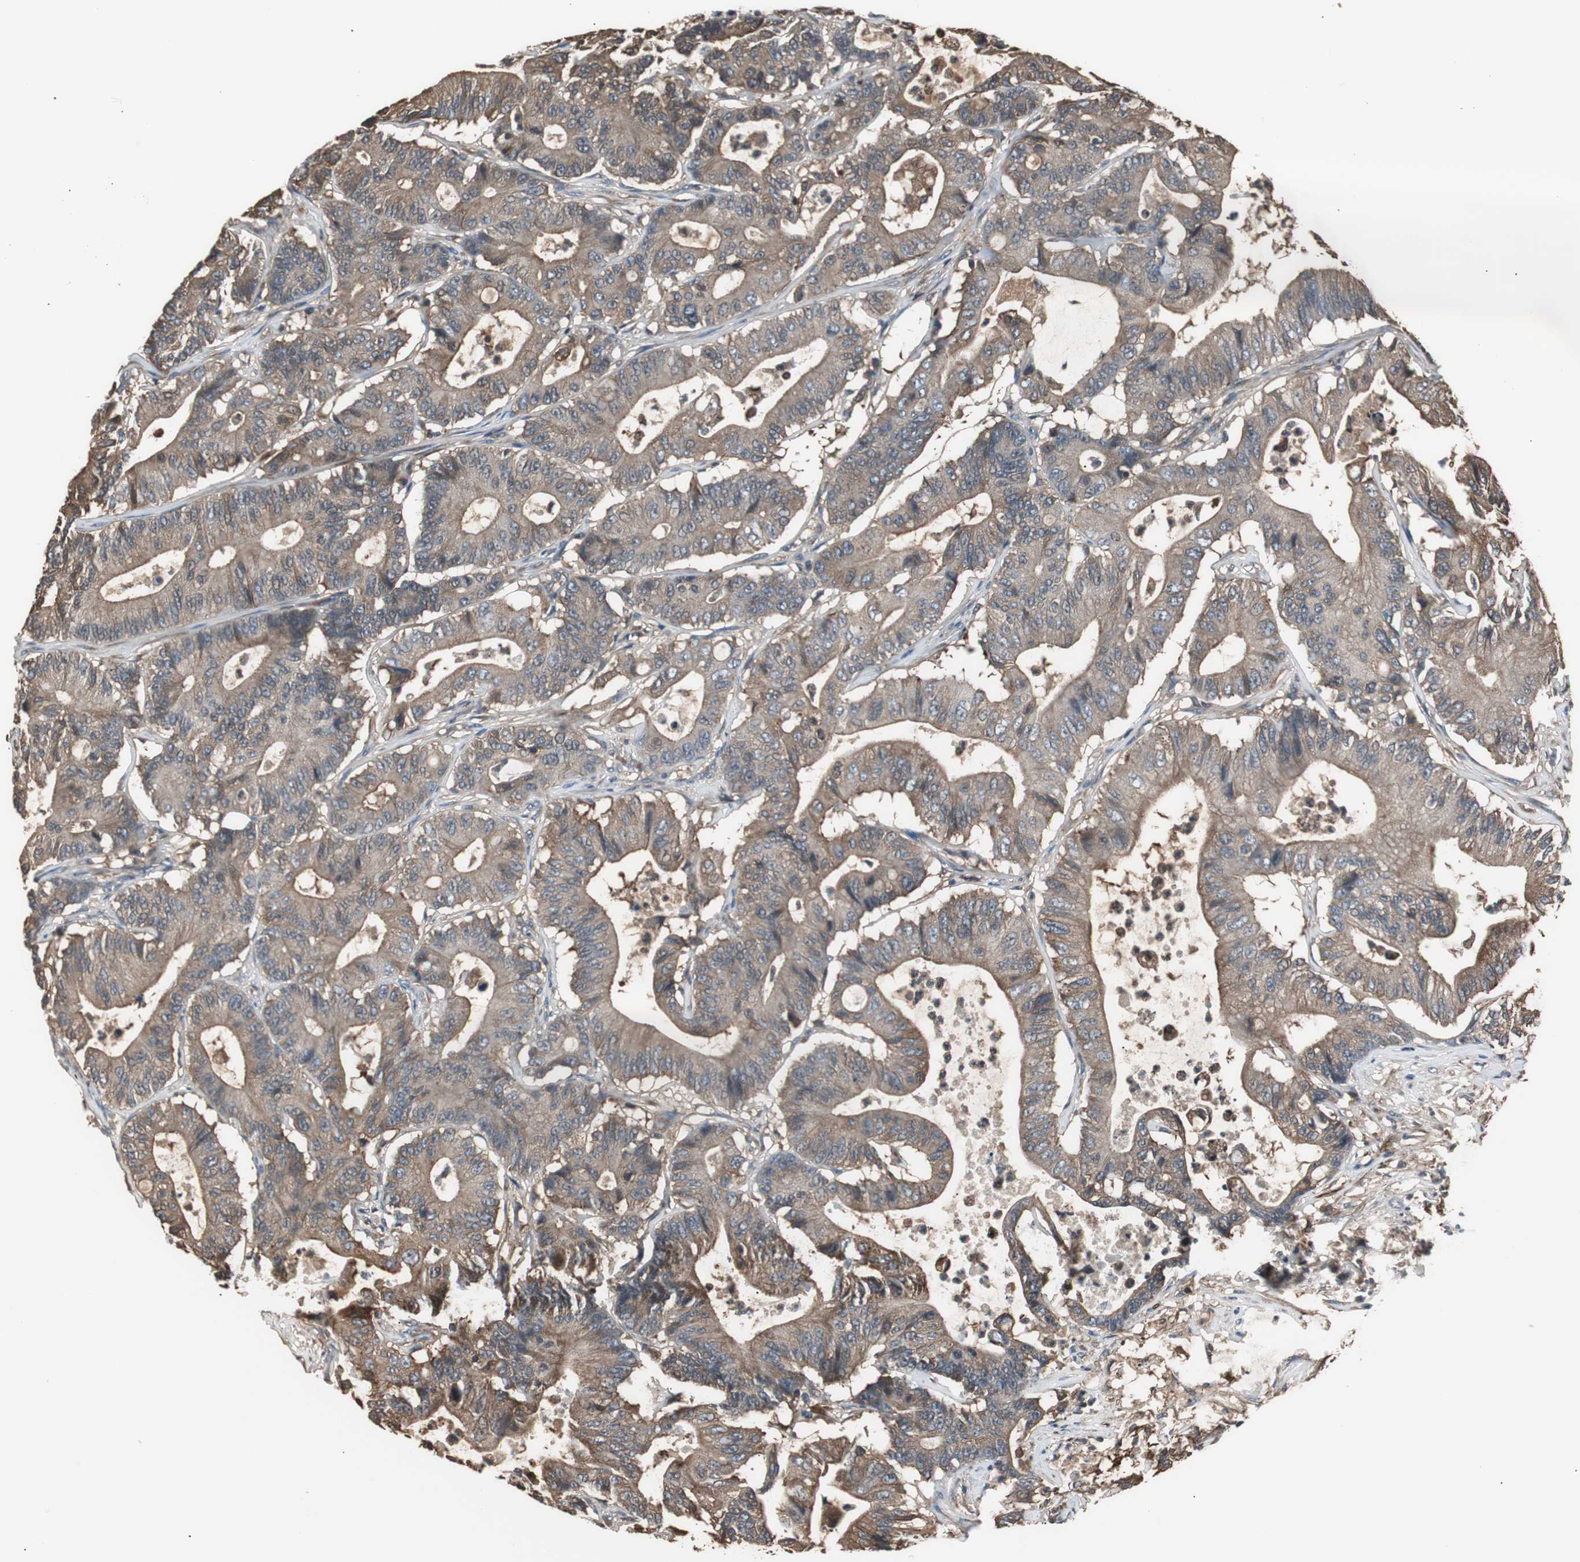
{"staining": {"intensity": "moderate", "quantity": ">75%", "location": "cytoplasmic/membranous"}, "tissue": "colorectal cancer", "cell_type": "Tumor cells", "image_type": "cancer", "snomed": [{"axis": "morphology", "description": "Adenocarcinoma, NOS"}, {"axis": "topography", "description": "Colon"}], "caption": "Immunohistochemistry (IHC) staining of adenocarcinoma (colorectal), which reveals medium levels of moderate cytoplasmic/membranous positivity in approximately >75% of tumor cells indicating moderate cytoplasmic/membranous protein expression. The staining was performed using DAB (brown) for protein detection and nuclei were counterstained in hematoxylin (blue).", "gene": "CAPNS1", "patient": {"sex": "female", "age": 84}}